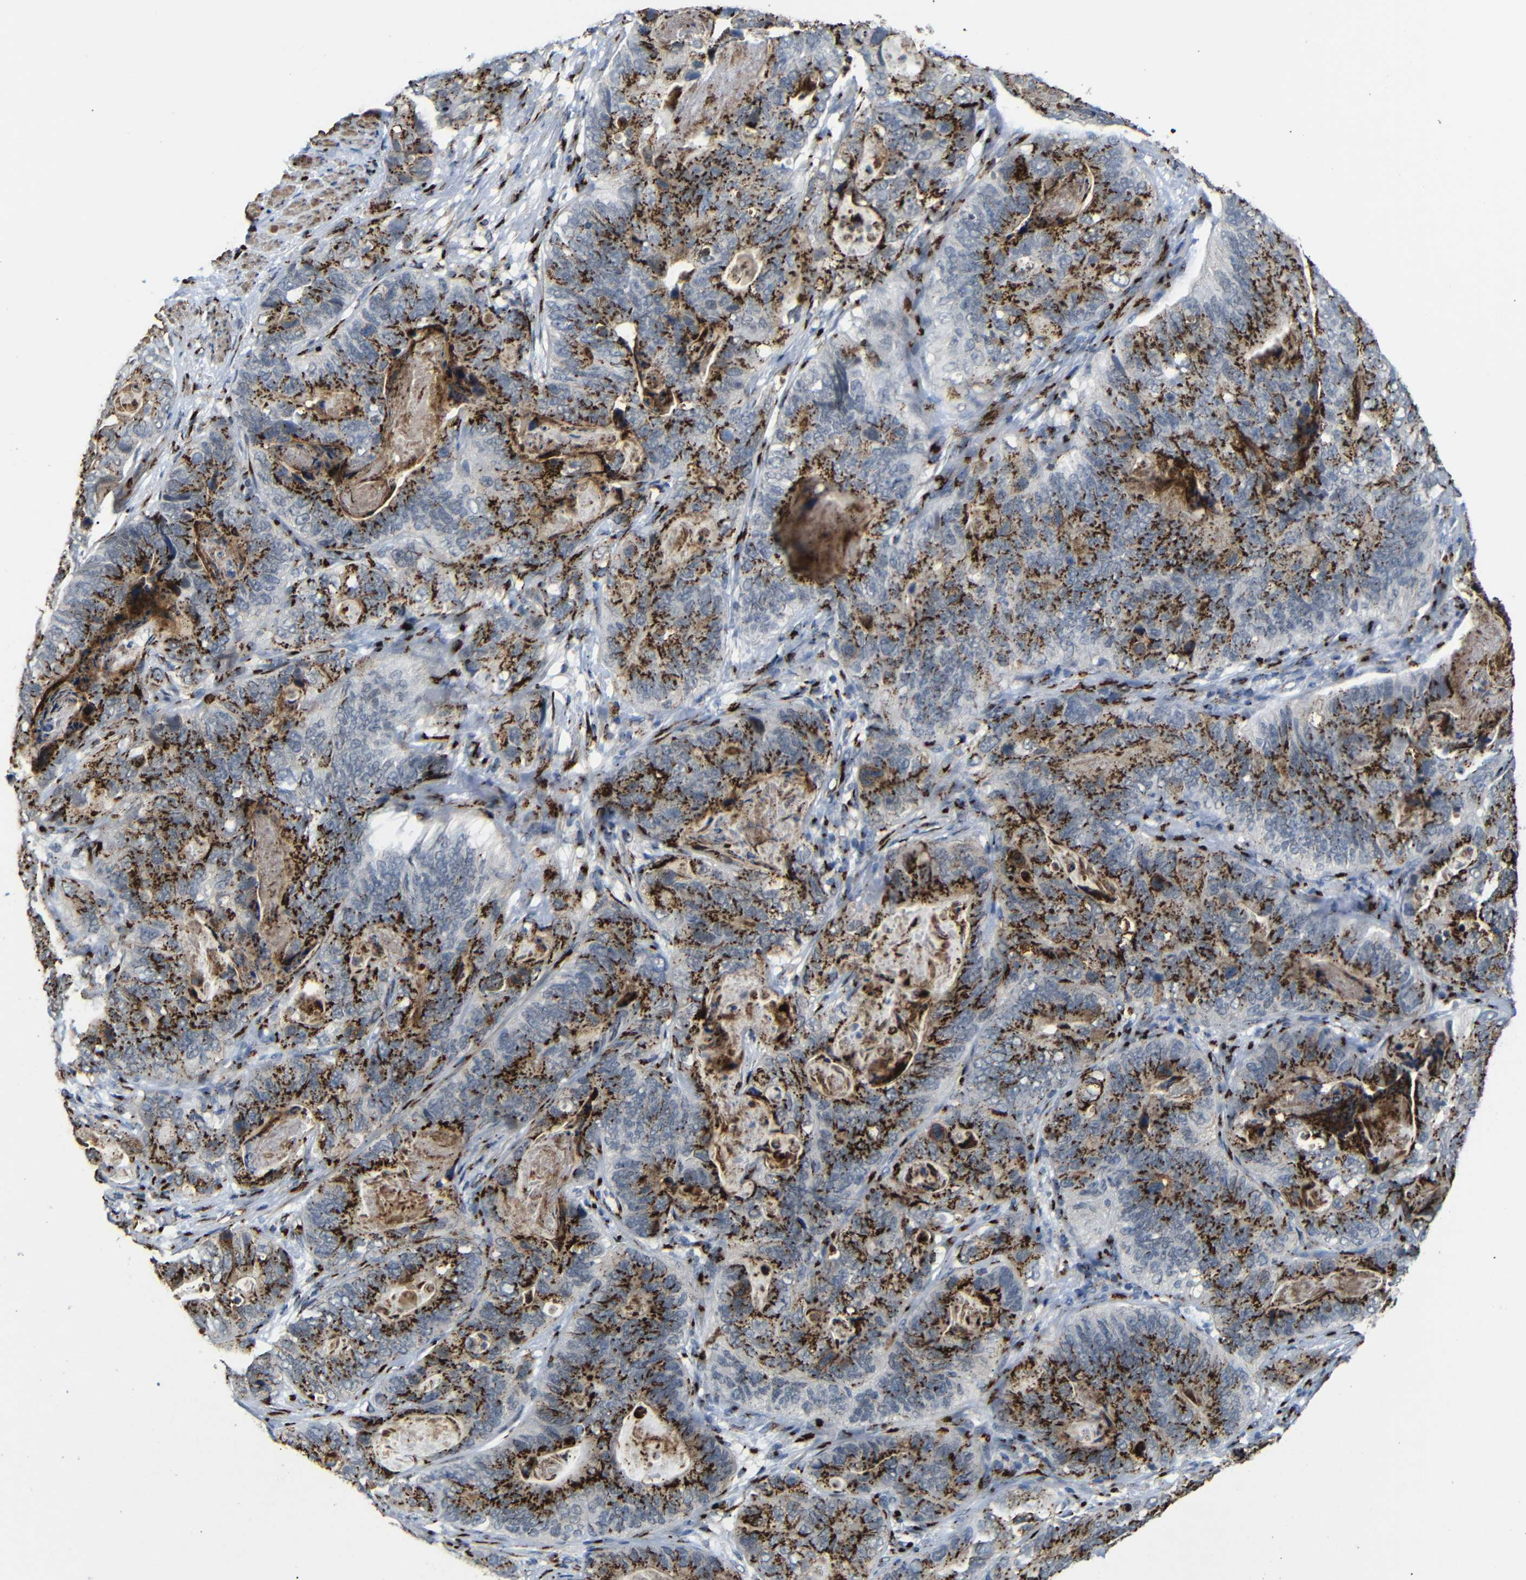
{"staining": {"intensity": "strong", "quantity": ">75%", "location": "cytoplasmic/membranous"}, "tissue": "stomach cancer", "cell_type": "Tumor cells", "image_type": "cancer", "snomed": [{"axis": "morphology", "description": "Adenocarcinoma, NOS"}, {"axis": "topography", "description": "Stomach"}], "caption": "The histopathology image exhibits immunohistochemical staining of adenocarcinoma (stomach). There is strong cytoplasmic/membranous expression is identified in about >75% of tumor cells.", "gene": "TGOLN2", "patient": {"sex": "female", "age": 89}}